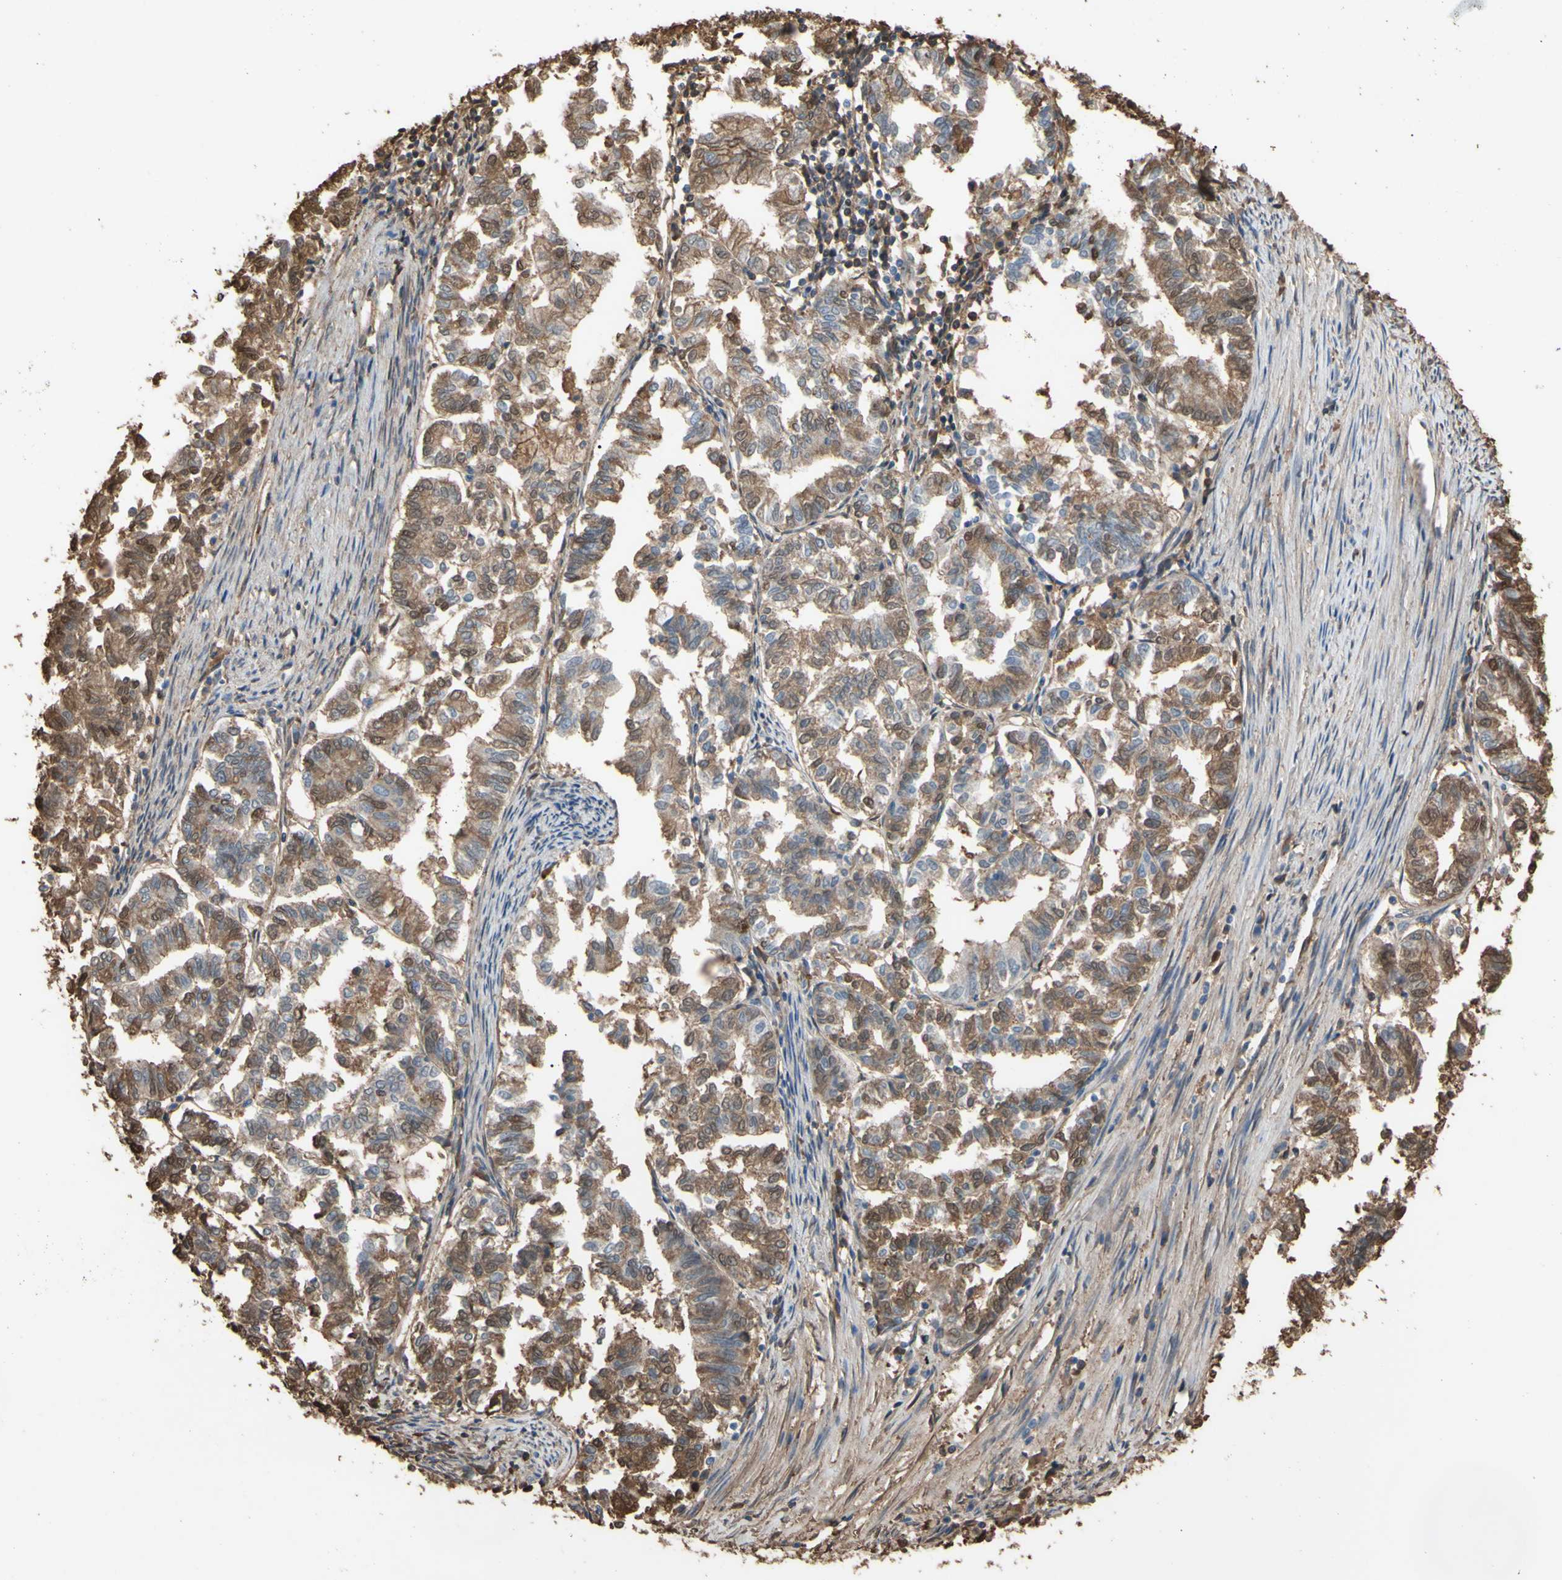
{"staining": {"intensity": "moderate", "quantity": "25%-75%", "location": "cytoplasmic/membranous"}, "tissue": "endometrial cancer", "cell_type": "Tumor cells", "image_type": "cancer", "snomed": [{"axis": "morphology", "description": "Necrosis, NOS"}, {"axis": "morphology", "description": "Adenocarcinoma, NOS"}, {"axis": "topography", "description": "Endometrium"}], "caption": "Endometrial cancer tissue reveals moderate cytoplasmic/membranous positivity in about 25%-75% of tumor cells, visualized by immunohistochemistry. The protein is shown in brown color, while the nuclei are stained blue.", "gene": "PTGDS", "patient": {"sex": "female", "age": 79}}